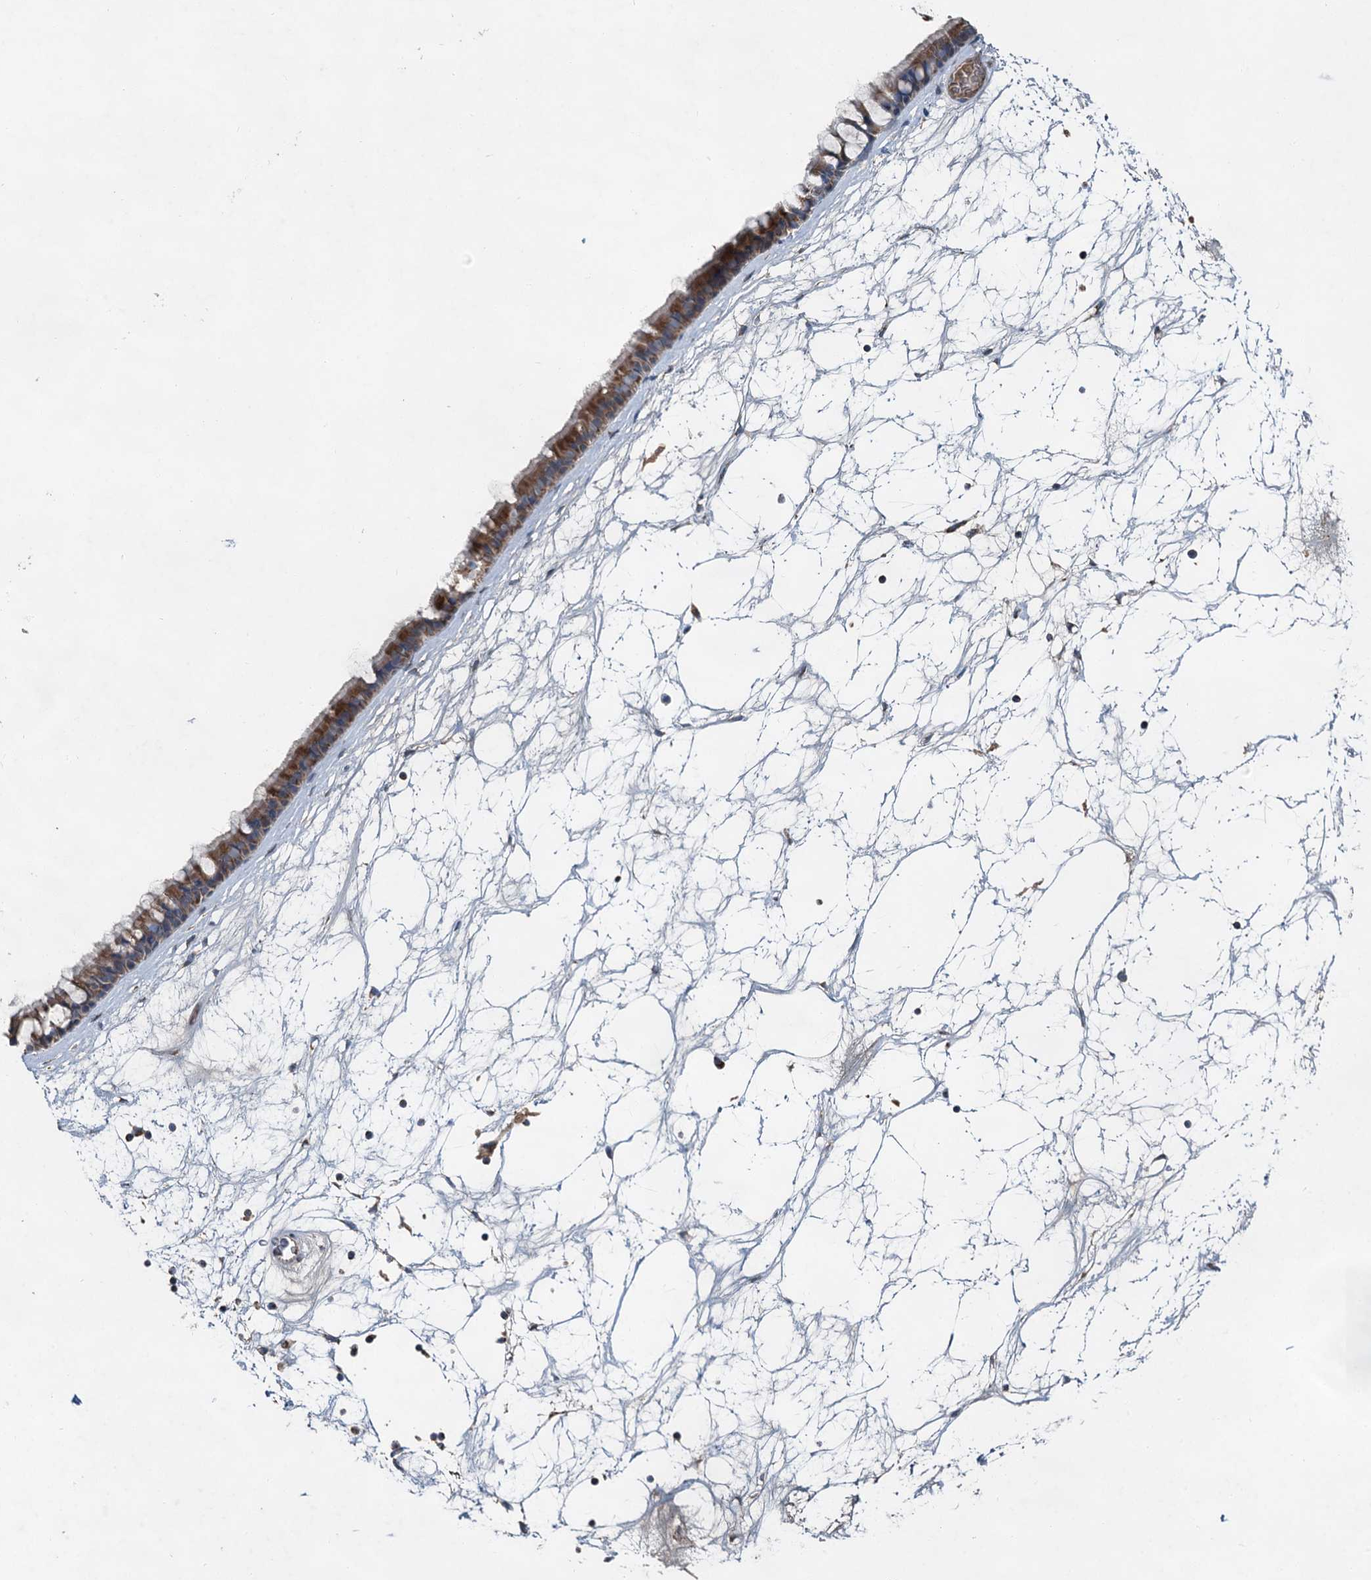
{"staining": {"intensity": "strong", "quantity": ">75%", "location": "cytoplasmic/membranous"}, "tissue": "nasopharynx", "cell_type": "Respiratory epithelial cells", "image_type": "normal", "snomed": [{"axis": "morphology", "description": "Normal tissue, NOS"}, {"axis": "topography", "description": "Nasopharynx"}], "caption": "Immunohistochemistry (IHC) (DAB (3,3'-diaminobenzidine)) staining of normal nasopharynx displays strong cytoplasmic/membranous protein staining in about >75% of respiratory epithelial cells. Immunohistochemistry stains the protein in brown and the nuclei are stained blue.", "gene": "HAUS2", "patient": {"sex": "male", "age": 64}}